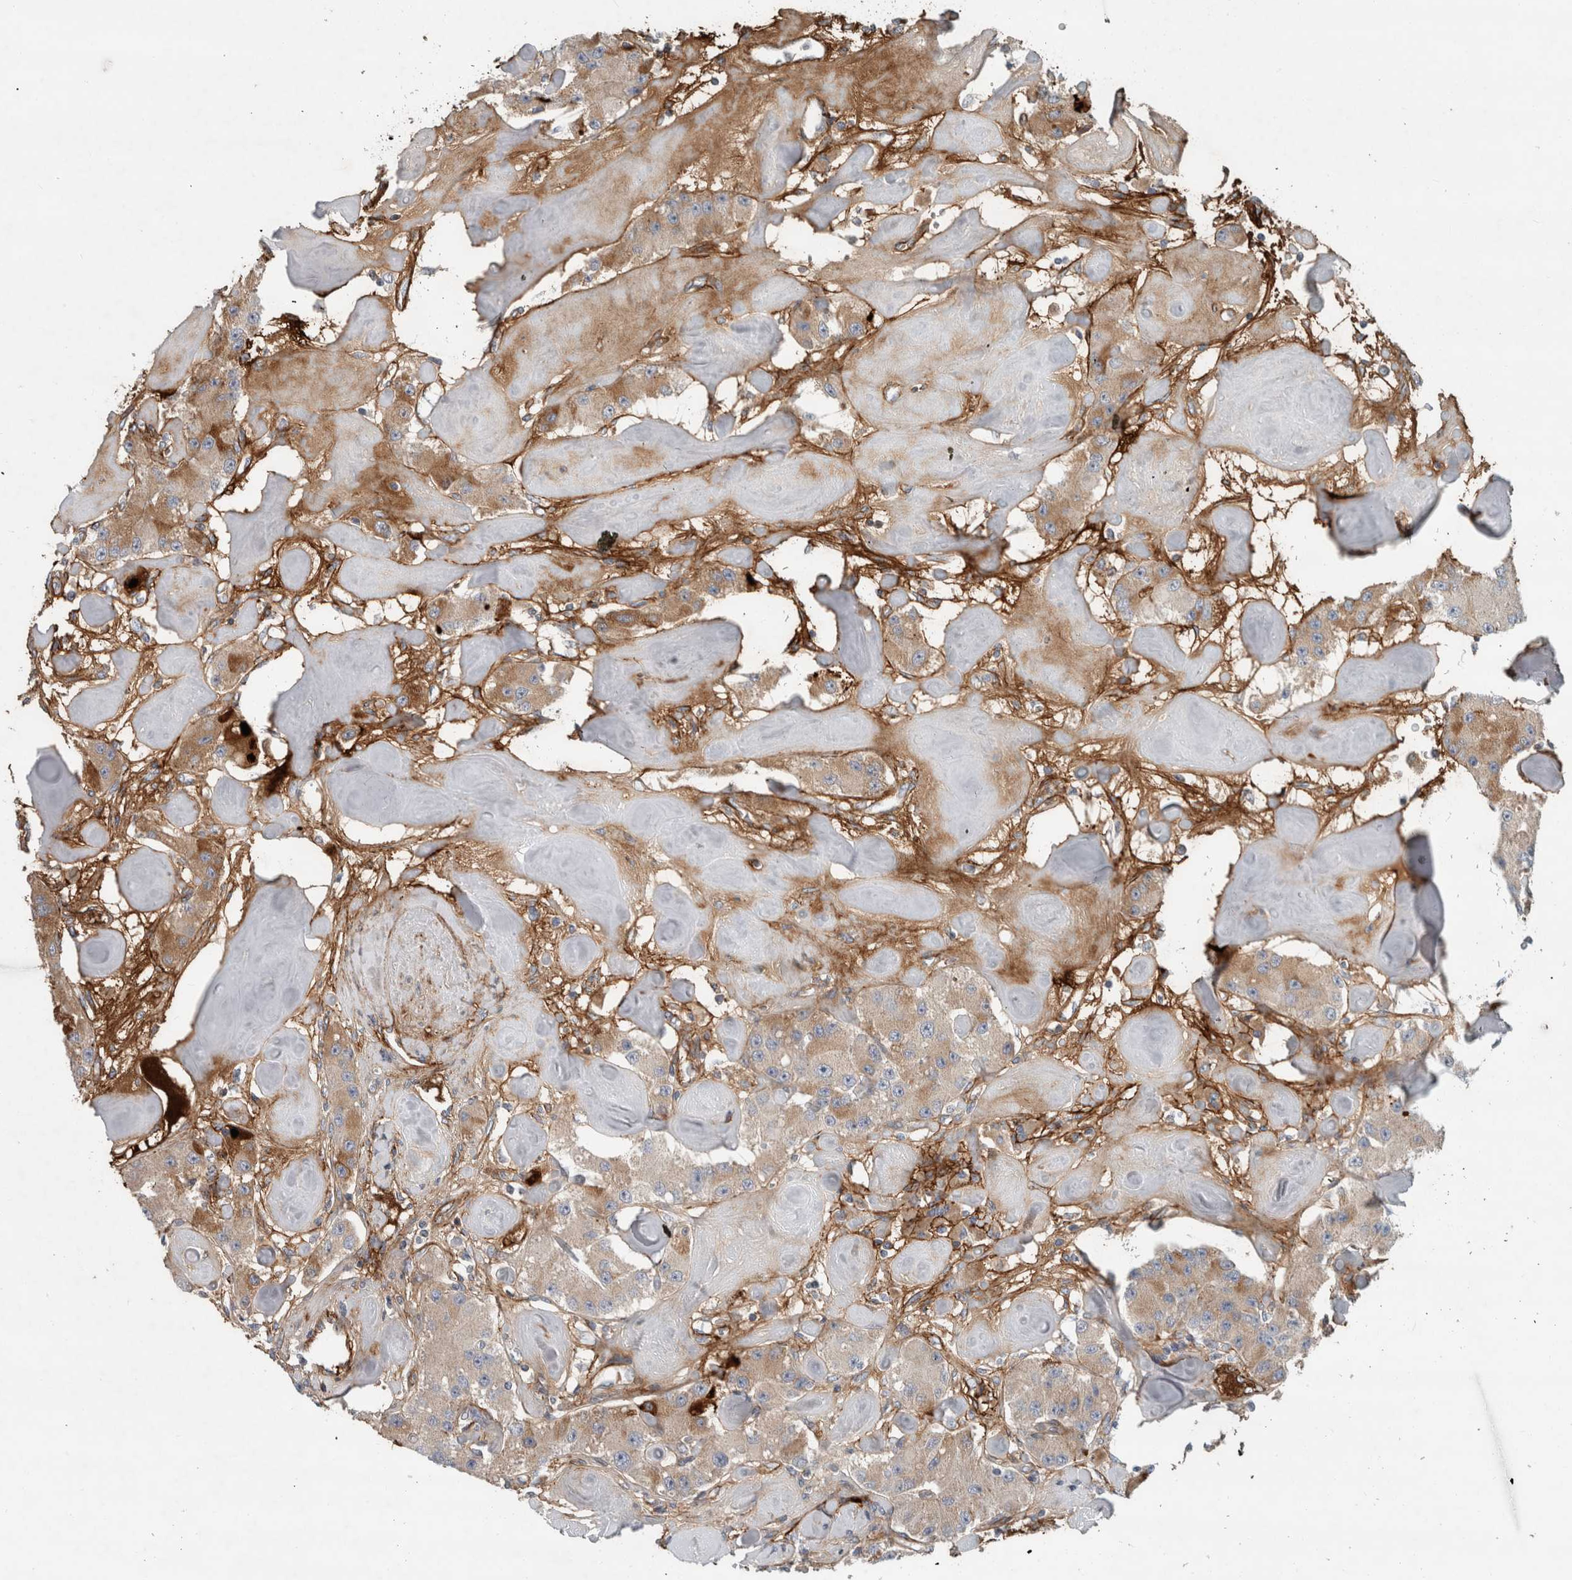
{"staining": {"intensity": "moderate", "quantity": "<25%", "location": "cytoplasmic/membranous"}, "tissue": "carcinoid", "cell_type": "Tumor cells", "image_type": "cancer", "snomed": [{"axis": "morphology", "description": "Carcinoid, malignant, NOS"}, {"axis": "topography", "description": "Pancreas"}], "caption": "Carcinoid (malignant) was stained to show a protein in brown. There is low levels of moderate cytoplasmic/membranous positivity in approximately <25% of tumor cells.", "gene": "FN1", "patient": {"sex": "male", "age": 41}}